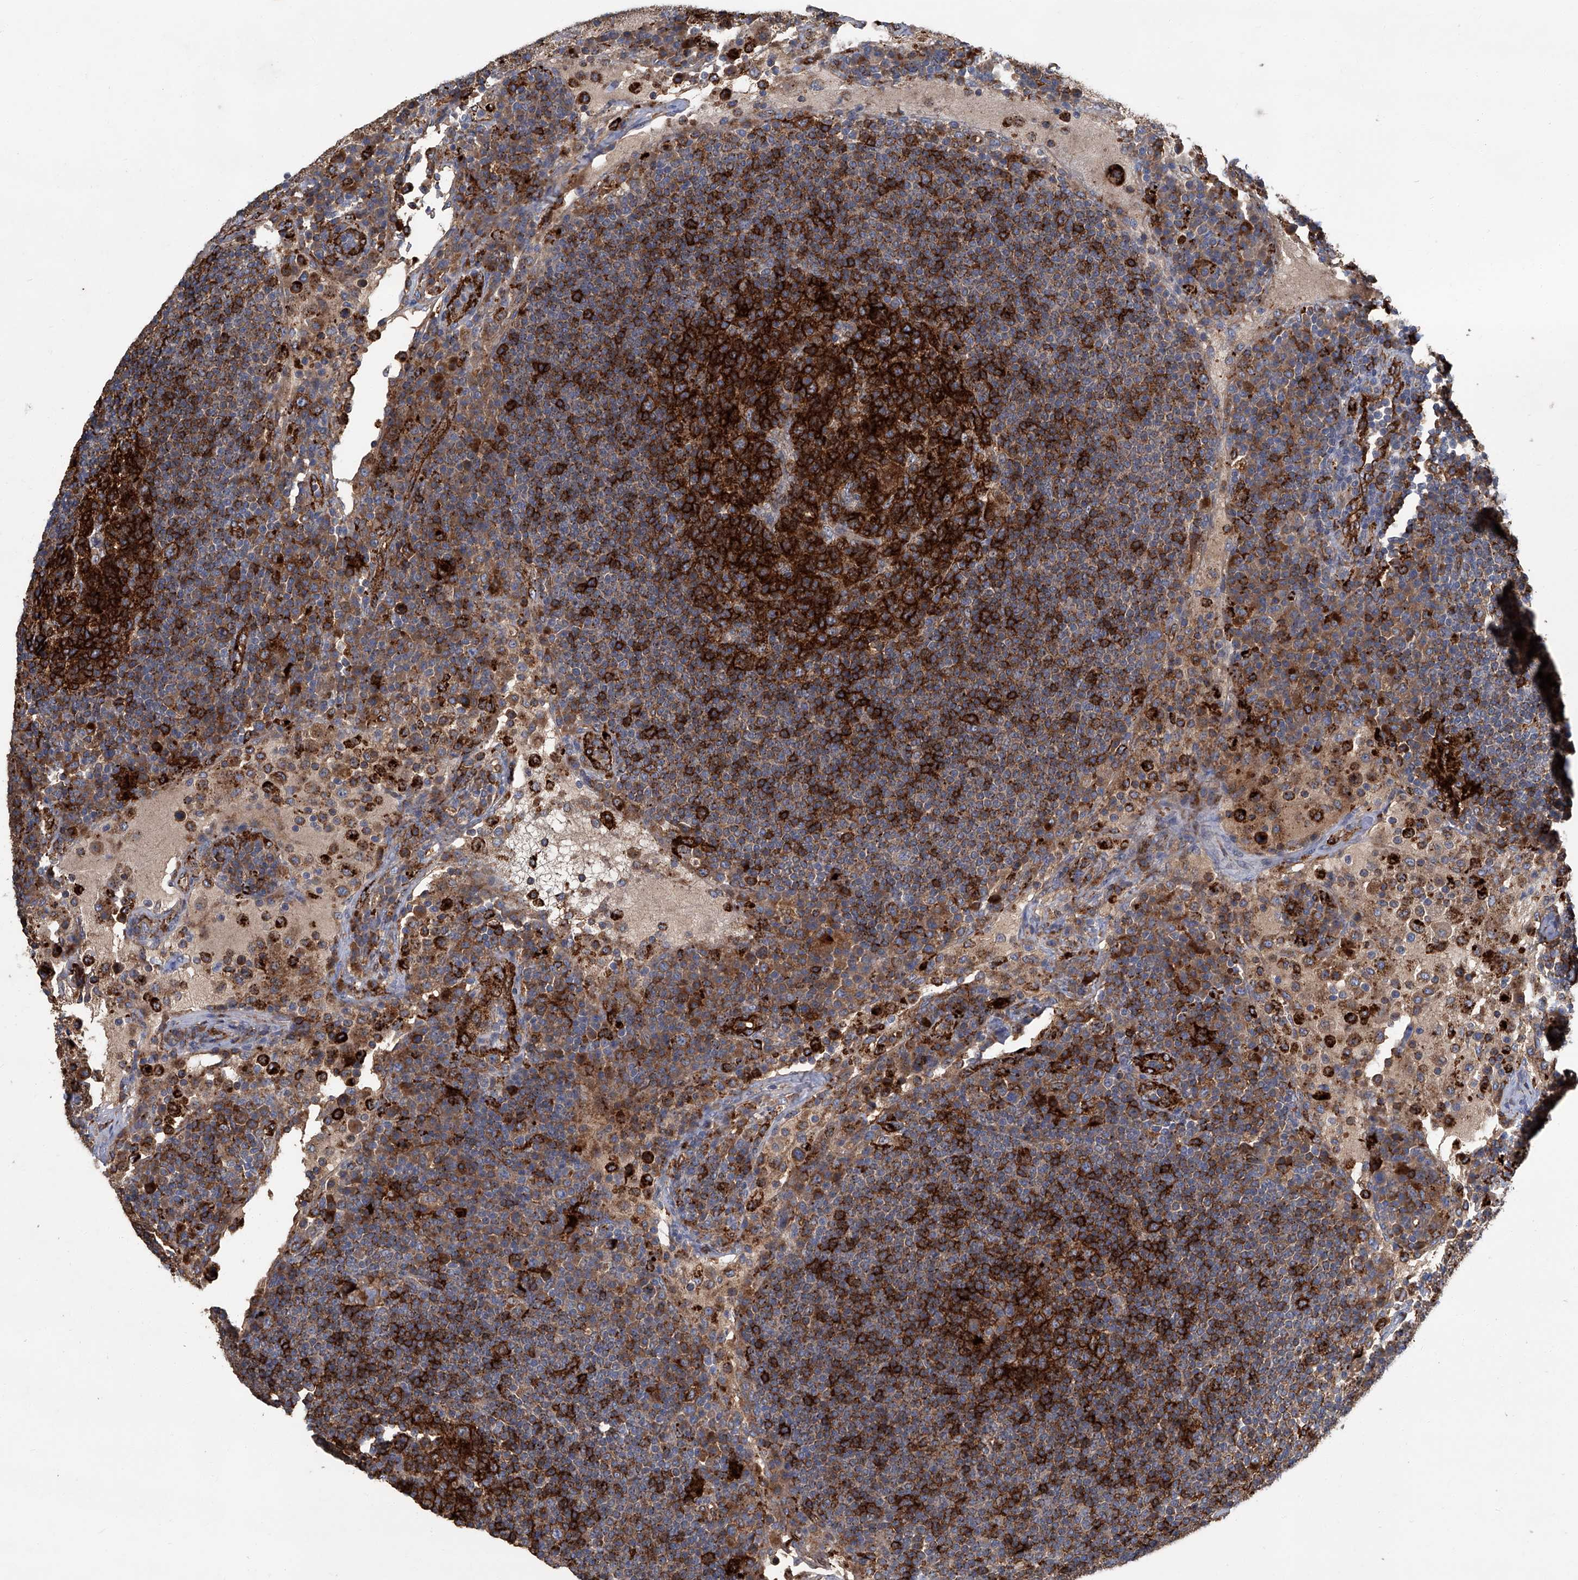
{"staining": {"intensity": "strong", "quantity": ">75%", "location": "cytoplasmic/membranous"}, "tissue": "lymph node", "cell_type": "Germinal center cells", "image_type": "normal", "snomed": [{"axis": "morphology", "description": "Normal tissue, NOS"}, {"axis": "topography", "description": "Lymph node"}], "caption": "Protein analysis of normal lymph node reveals strong cytoplasmic/membranous positivity in approximately >75% of germinal center cells.", "gene": "FAM167A", "patient": {"sex": "female", "age": 53}}